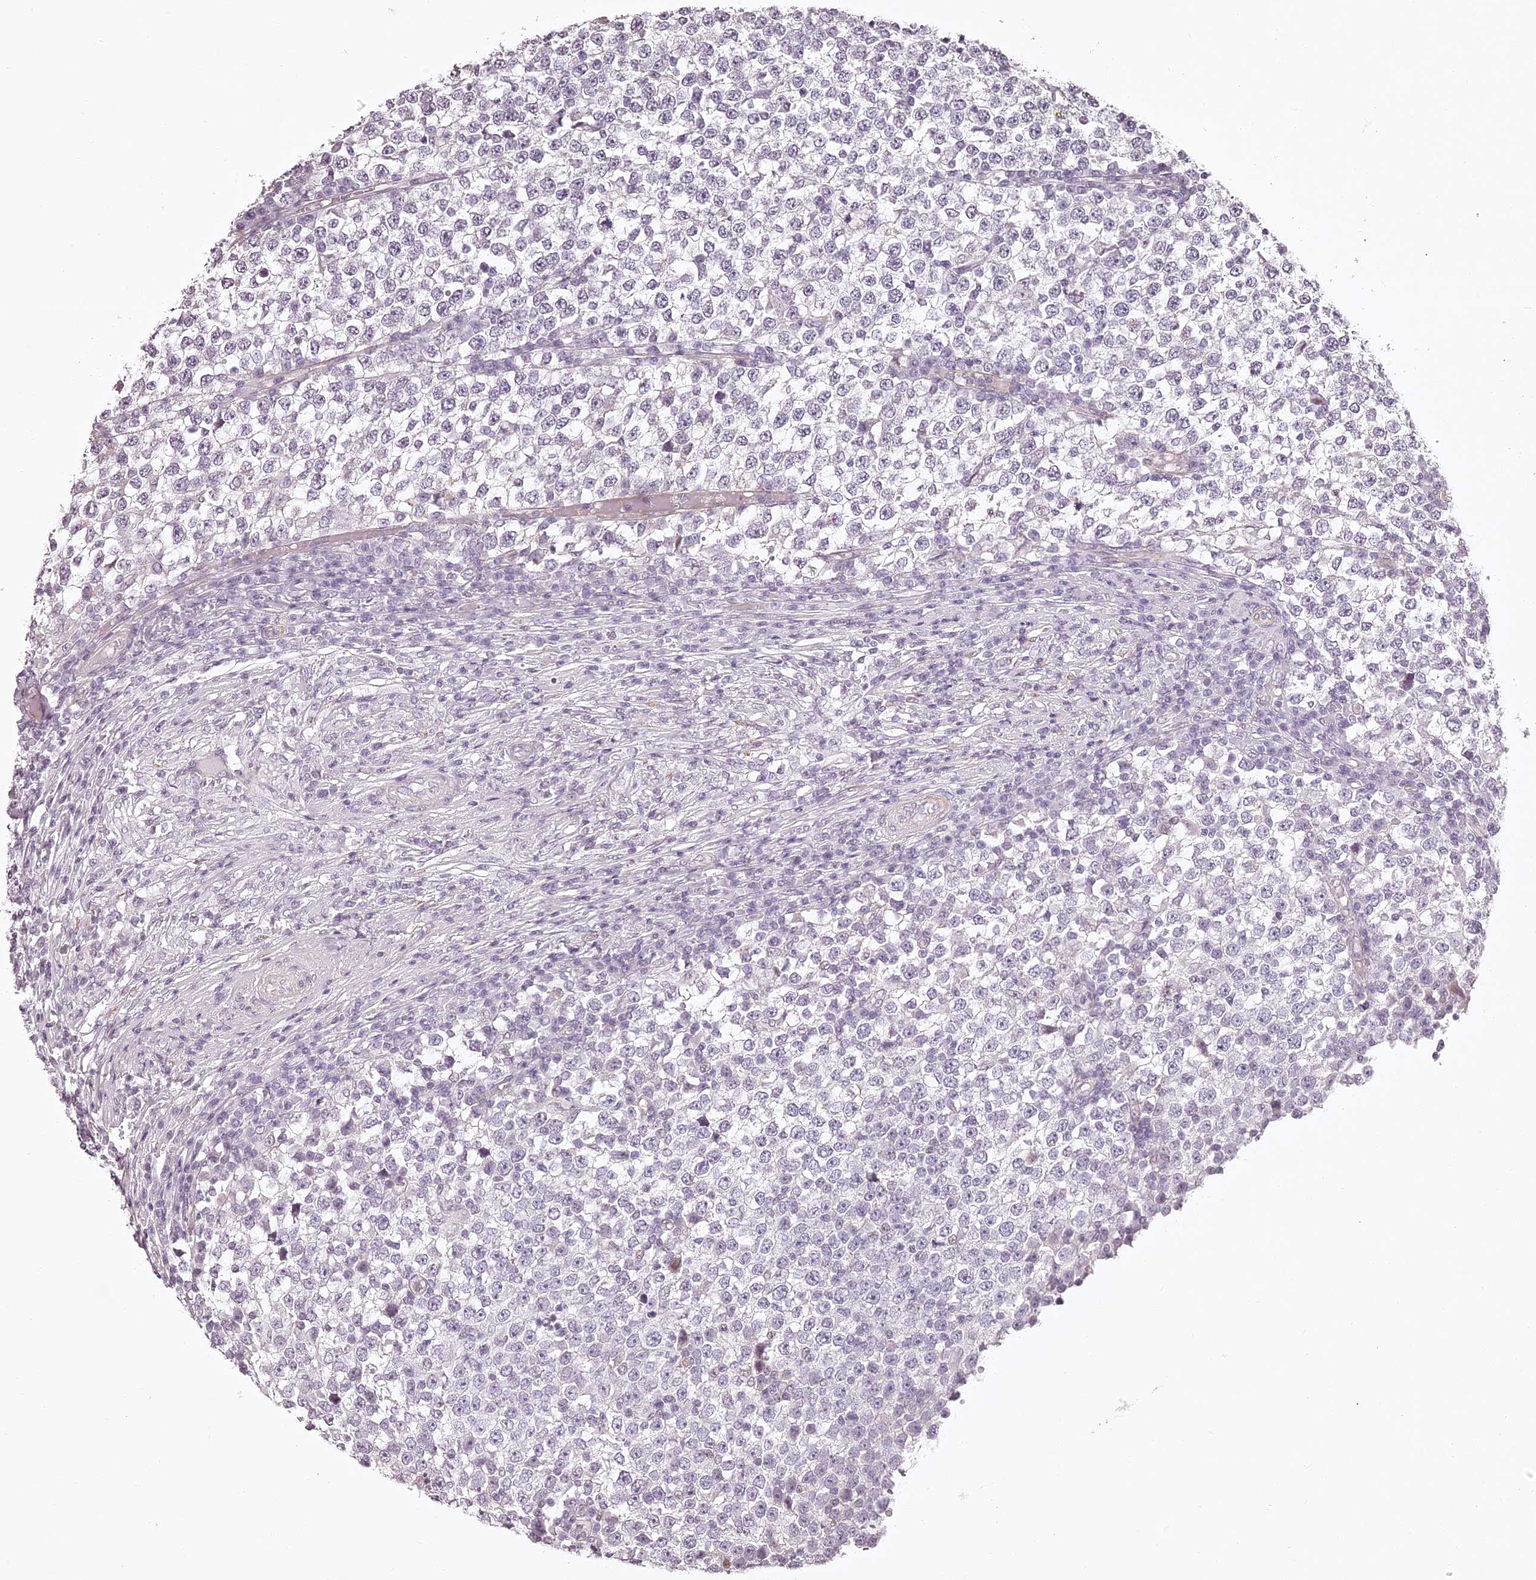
{"staining": {"intensity": "negative", "quantity": "none", "location": "none"}, "tissue": "testis cancer", "cell_type": "Tumor cells", "image_type": "cancer", "snomed": [{"axis": "morphology", "description": "Seminoma, NOS"}, {"axis": "topography", "description": "Testis"}], "caption": "DAB (3,3'-diaminobenzidine) immunohistochemical staining of testis cancer (seminoma) reveals no significant positivity in tumor cells.", "gene": "ELAPOR1", "patient": {"sex": "male", "age": 65}}